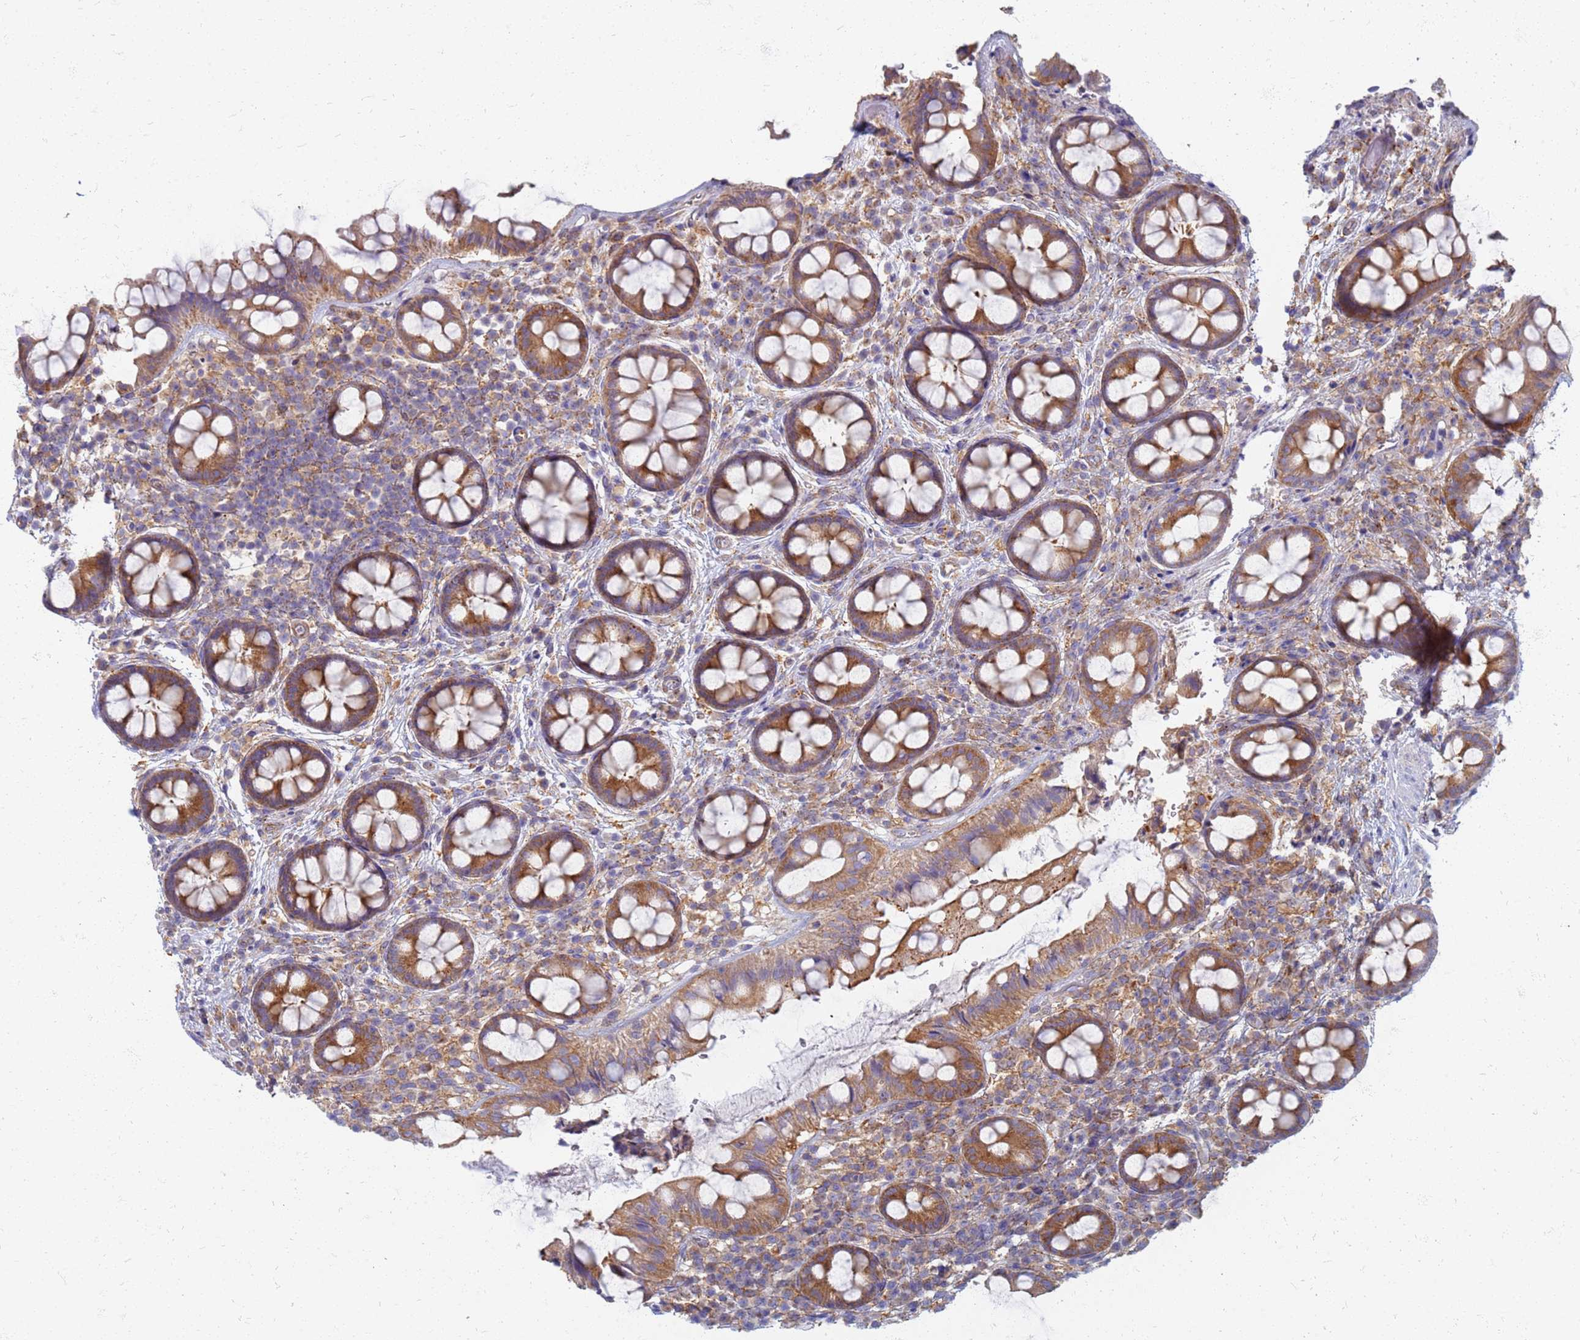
{"staining": {"intensity": "moderate", "quantity": ">75%", "location": "cytoplasmic/membranous"}, "tissue": "rectum", "cell_type": "Glandular cells", "image_type": "normal", "snomed": [{"axis": "morphology", "description": "Normal tissue, NOS"}, {"axis": "topography", "description": "Rectum"}, {"axis": "topography", "description": "Peripheral nerve tissue"}], "caption": "Moderate cytoplasmic/membranous positivity for a protein is seen in about >75% of glandular cells of unremarkable rectum using immunohistochemistry.", "gene": "EEA1", "patient": {"sex": "female", "age": 69}}